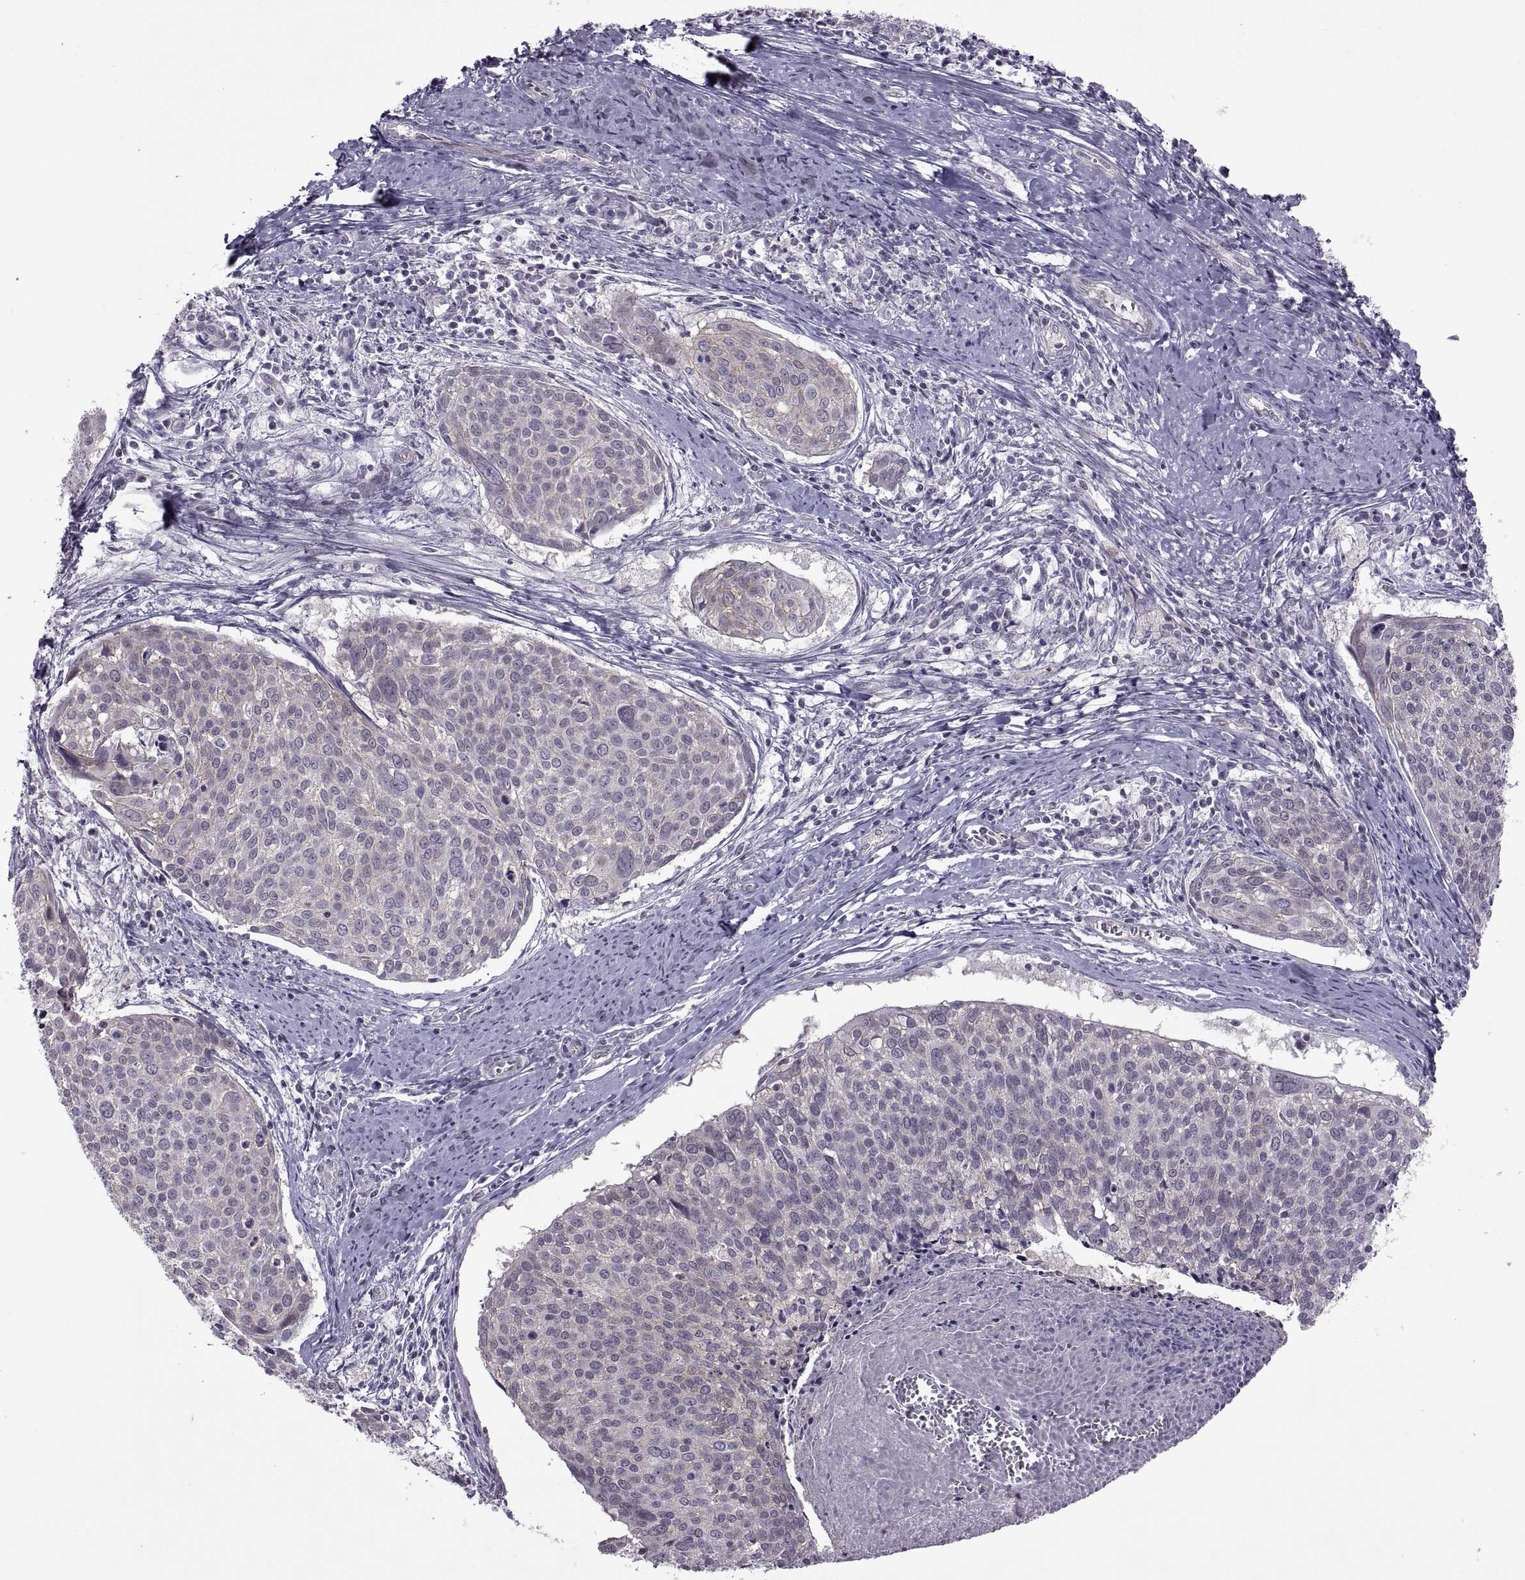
{"staining": {"intensity": "weak", "quantity": "25%-75%", "location": "cytoplasmic/membranous"}, "tissue": "cervical cancer", "cell_type": "Tumor cells", "image_type": "cancer", "snomed": [{"axis": "morphology", "description": "Squamous cell carcinoma, NOS"}, {"axis": "topography", "description": "Cervix"}], "caption": "Immunohistochemistry (IHC) micrograph of squamous cell carcinoma (cervical) stained for a protein (brown), which reveals low levels of weak cytoplasmic/membranous staining in approximately 25%-75% of tumor cells.", "gene": "ODF3", "patient": {"sex": "female", "age": 39}}